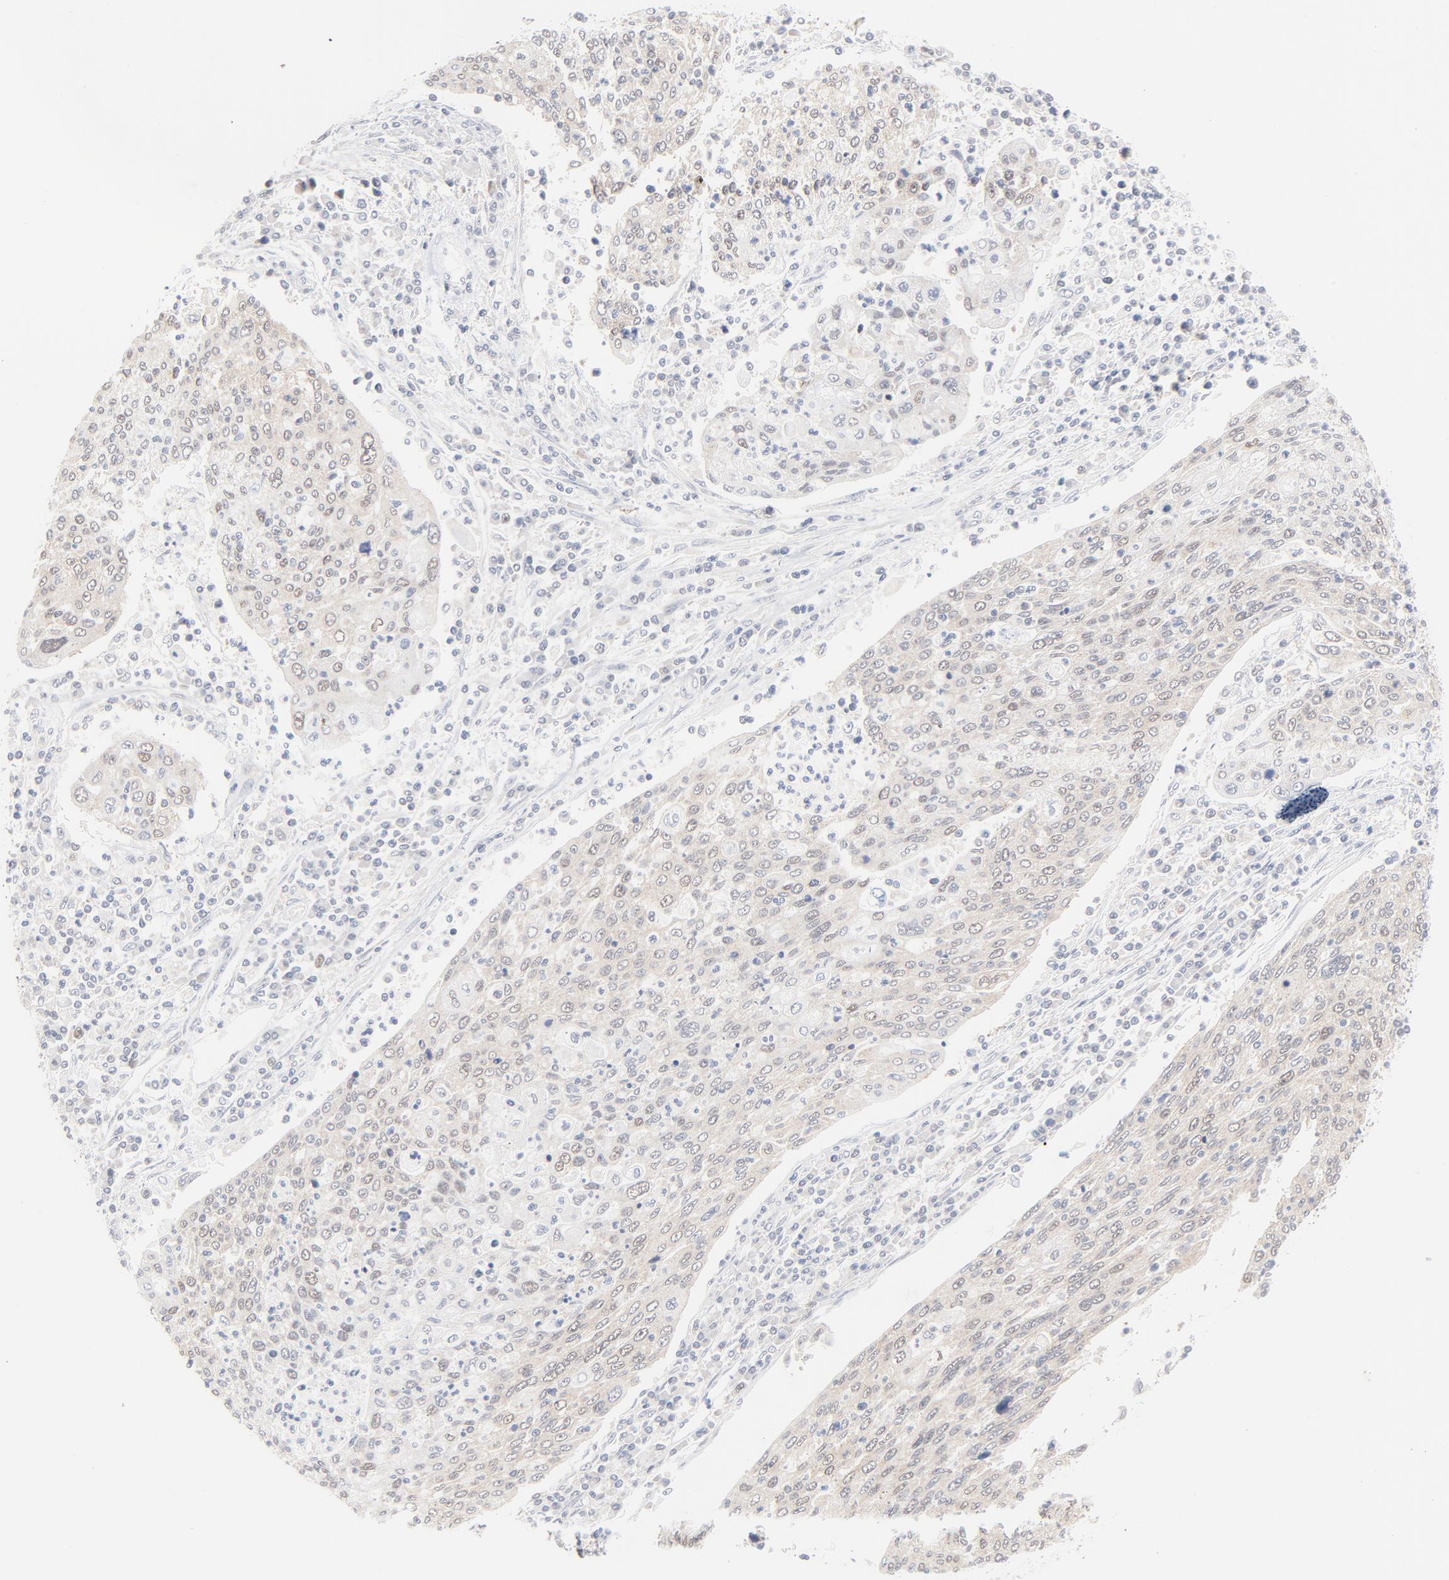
{"staining": {"intensity": "weak", "quantity": "<25%", "location": "nuclear"}, "tissue": "cervical cancer", "cell_type": "Tumor cells", "image_type": "cancer", "snomed": [{"axis": "morphology", "description": "Squamous cell carcinoma, NOS"}, {"axis": "topography", "description": "Cervix"}], "caption": "This is a micrograph of IHC staining of cervical cancer, which shows no staining in tumor cells. (DAB IHC visualized using brightfield microscopy, high magnification).", "gene": "UBL4A", "patient": {"sex": "female", "age": 40}}